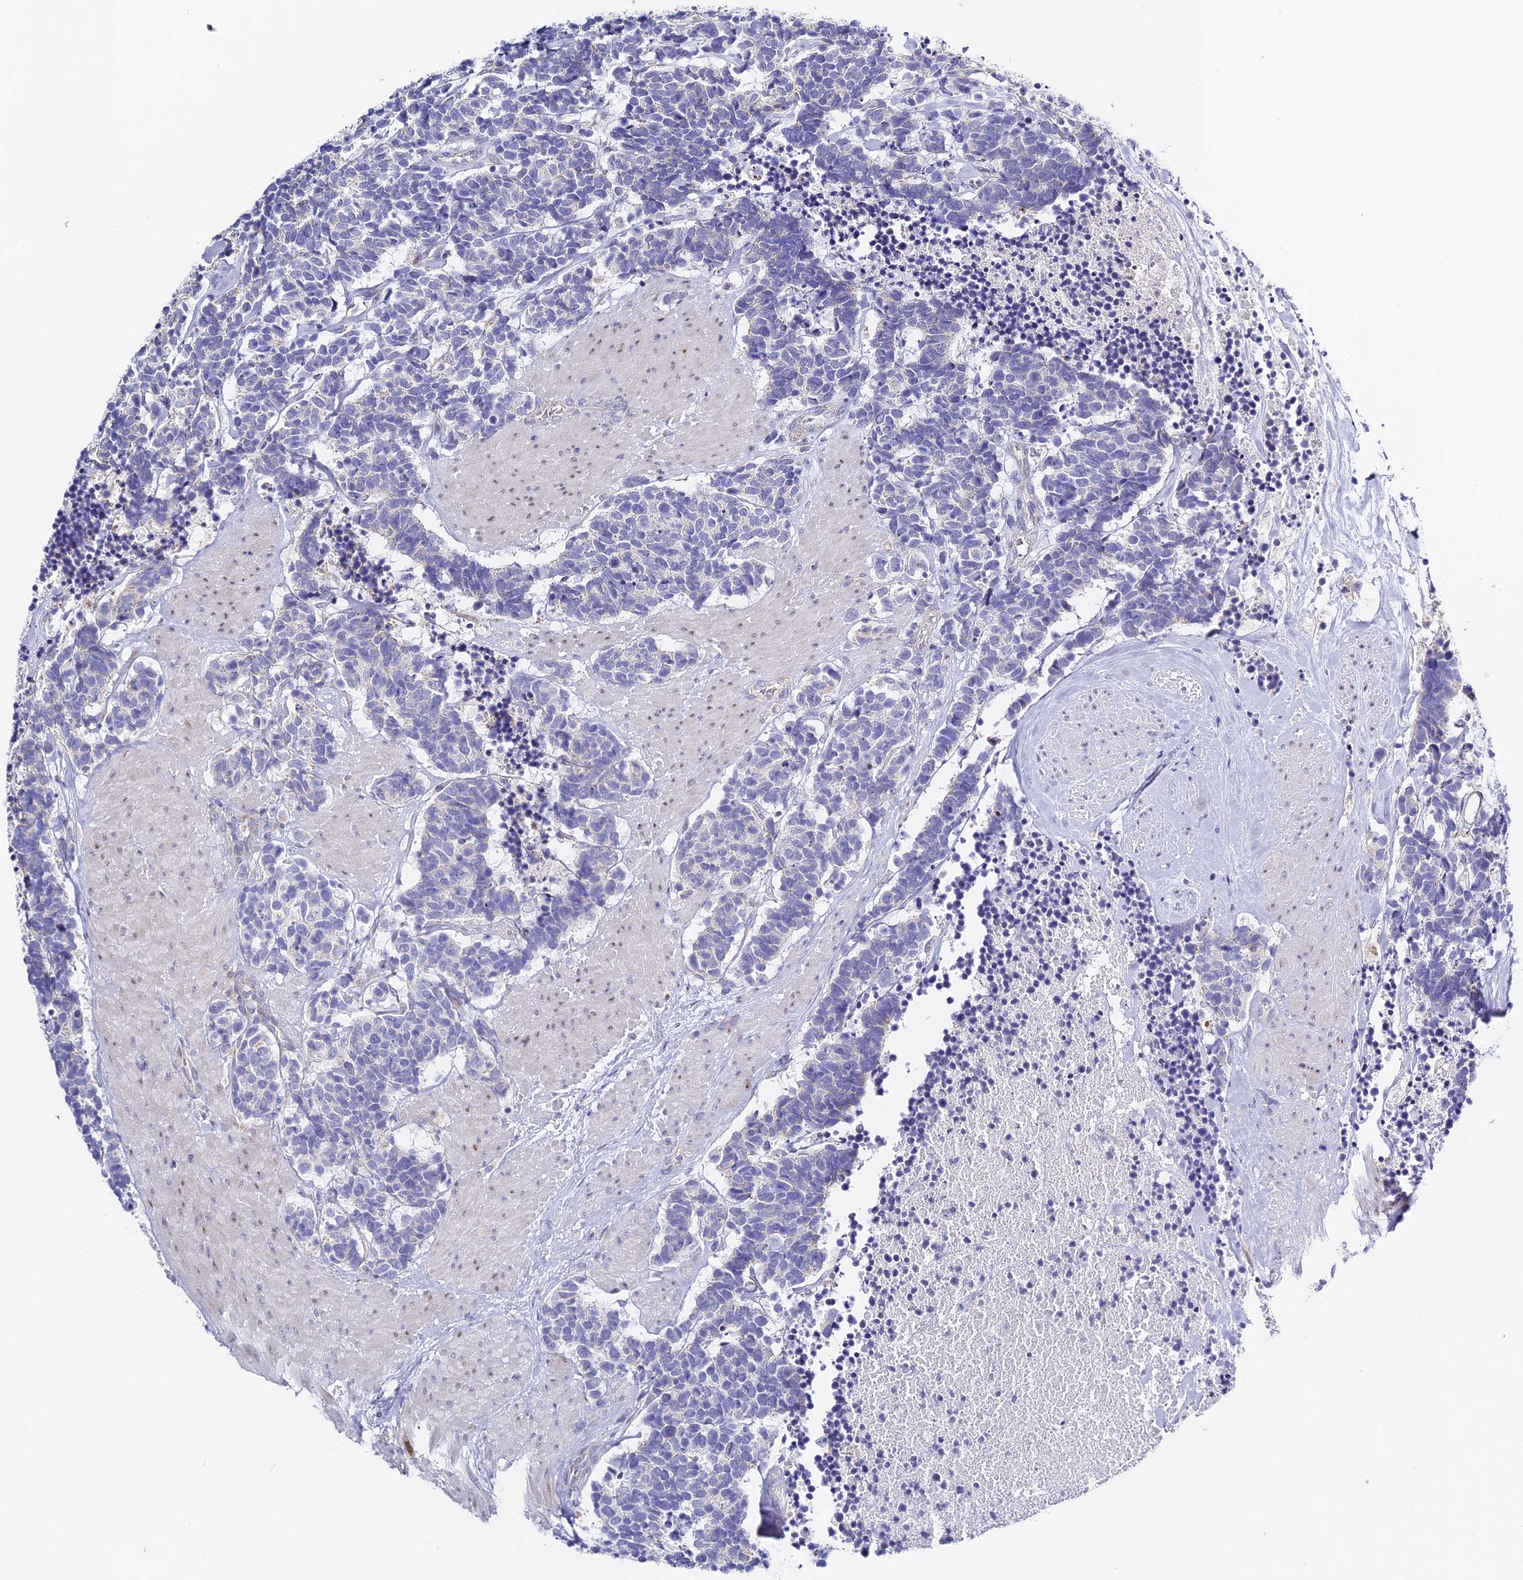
{"staining": {"intensity": "negative", "quantity": "none", "location": "none"}, "tissue": "carcinoid", "cell_type": "Tumor cells", "image_type": "cancer", "snomed": [{"axis": "morphology", "description": "Carcinoma, NOS"}, {"axis": "morphology", "description": "Carcinoid, malignant, NOS"}, {"axis": "topography", "description": "Urinary bladder"}], "caption": "Immunohistochemistry (IHC) micrograph of neoplastic tissue: carcinoid (malignant) stained with DAB (3,3'-diaminobenzidine) shows no significant protein positivity in tumor cells.", "gene": "SERP1", "patient": {"sex": "male", "age": 57}}